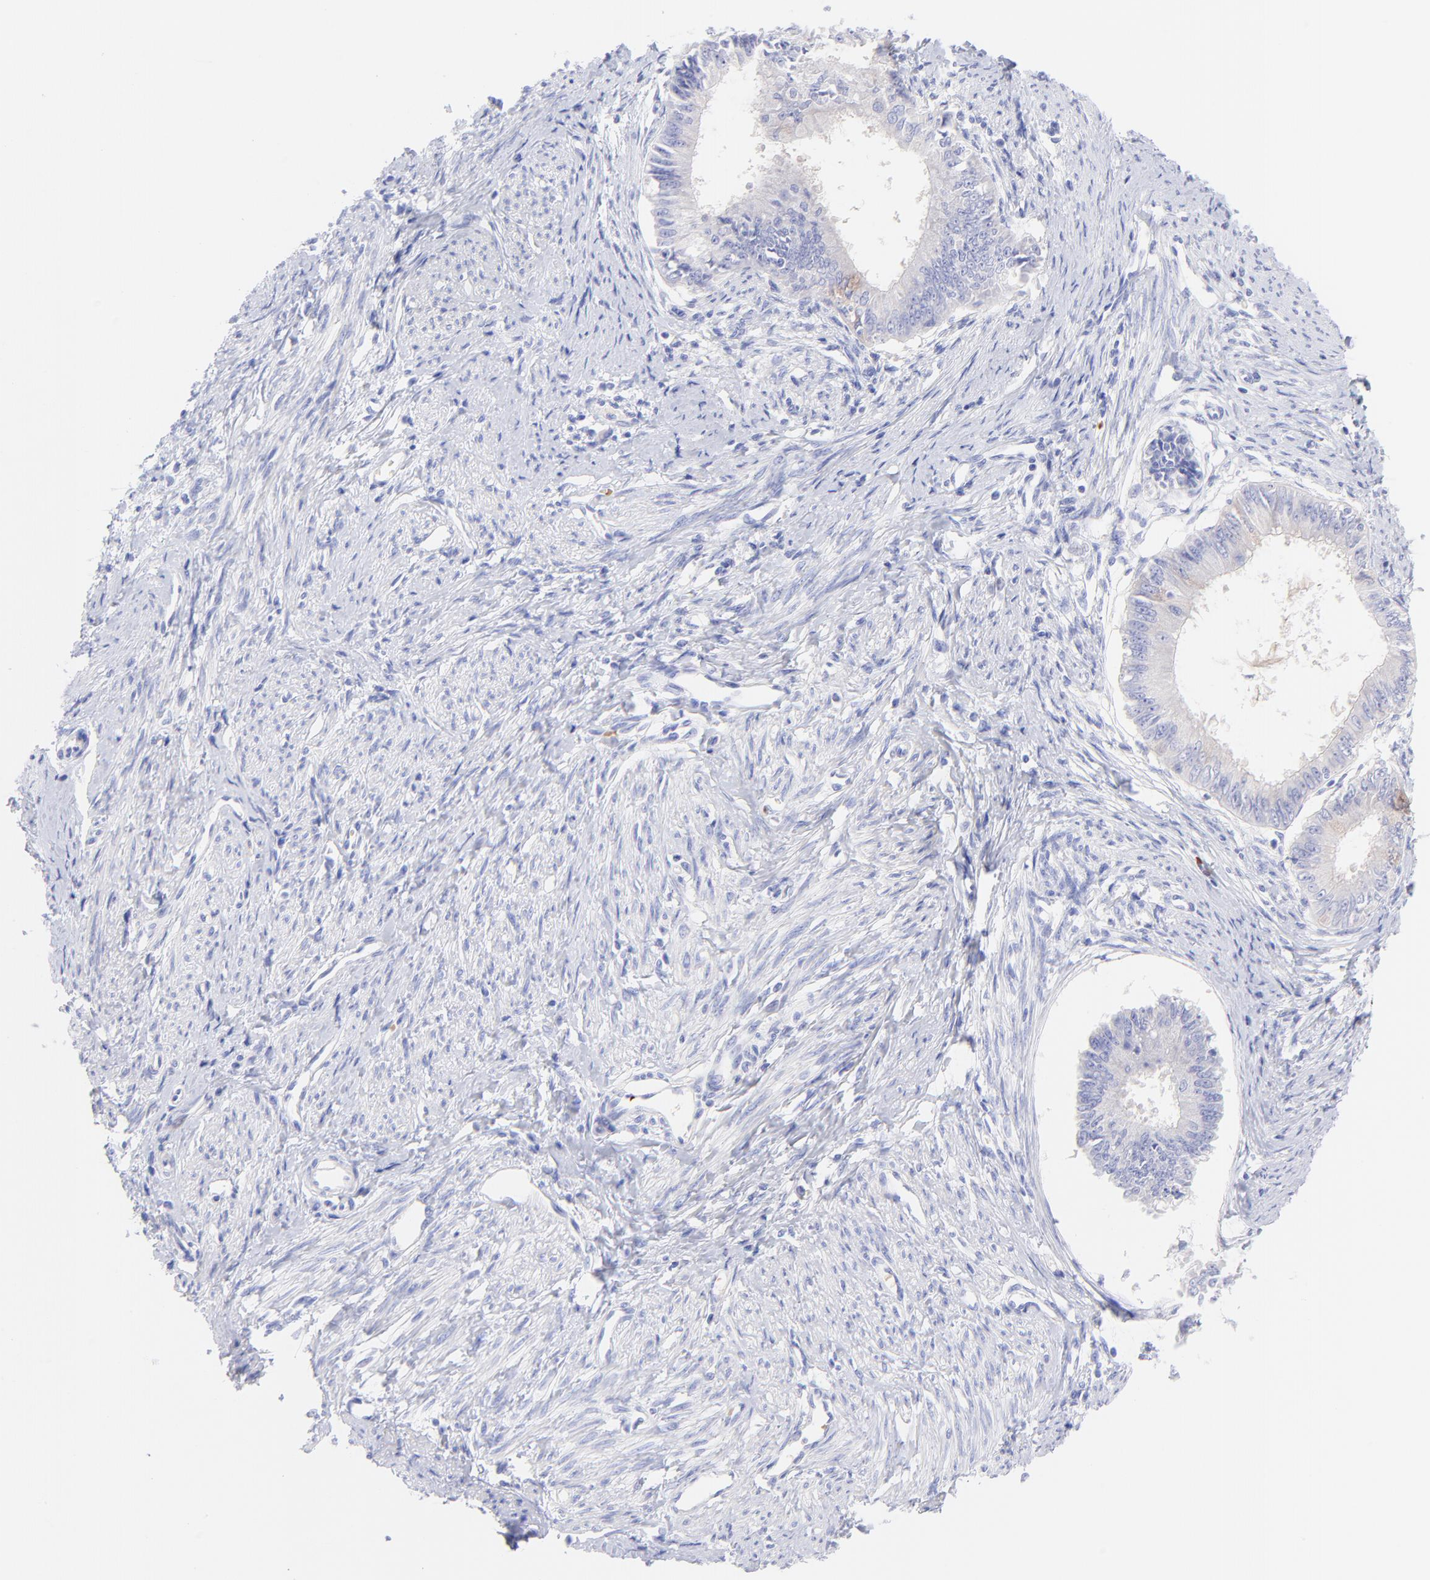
{"staining": {"intensity": "weak", "quantity": "25%-75%", "location": "cytoplasmic/membranous"}, "tissue": "endometrial cancer", "cell_type": "Tumor cells", "image_type": "cancer", "snomed": [{"axis": "morphology", "description": "Adenocarcinoma, NOS"}, {"axis": "topography", "description": "Endometrium"}], "caption": "This is a histology image of immunohistochemistry (IHC) staining of endometrial cancer (adenocarcinoma), which shows weak positivity in the cytoplasmic/membranous of tumor cells.", "gene": "FRMPD3", "patient": {"sex": "female", "age": 76}}